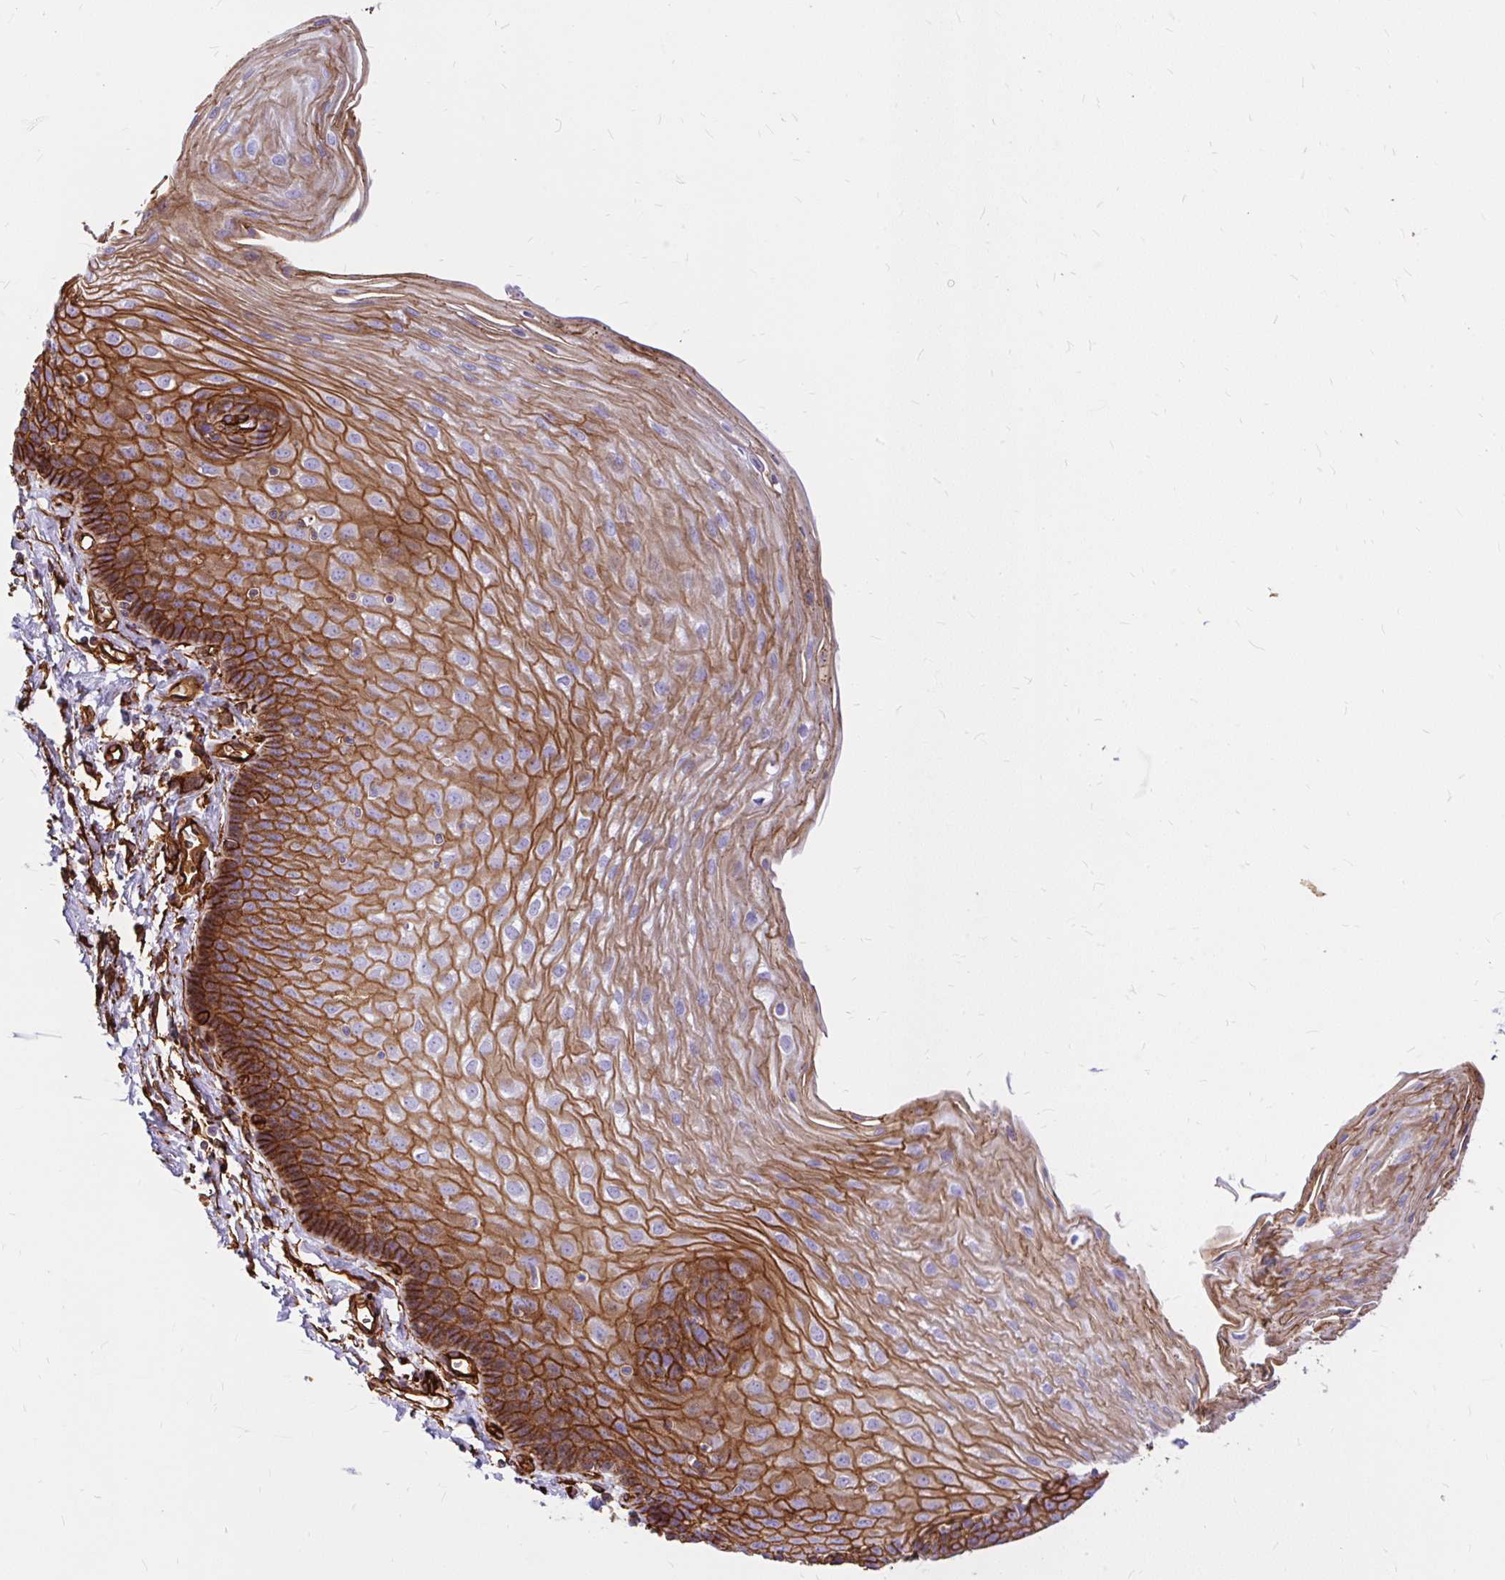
{"staining": {"intensity": "strong", "quantity": ">75%", "location": "cytoplasmic/membranous"}, "tissue": "esophagus", "cell_type": "Squamous epithelial cells", "image_type": "normal", "snomed": [{"axis": "morphology", "description": "Normal tissue, NOS"}, {"axis": "topography", "description": "Esophagus"}], "caption": "Strong cytoplasmic/membranous expression for a protein is seen in about >75% of squamous epithelial cells of unremarkable esophagus using IHC.", "gene": "MAP1LC3B2", "patient": {"sex": "female", "age": 81}}